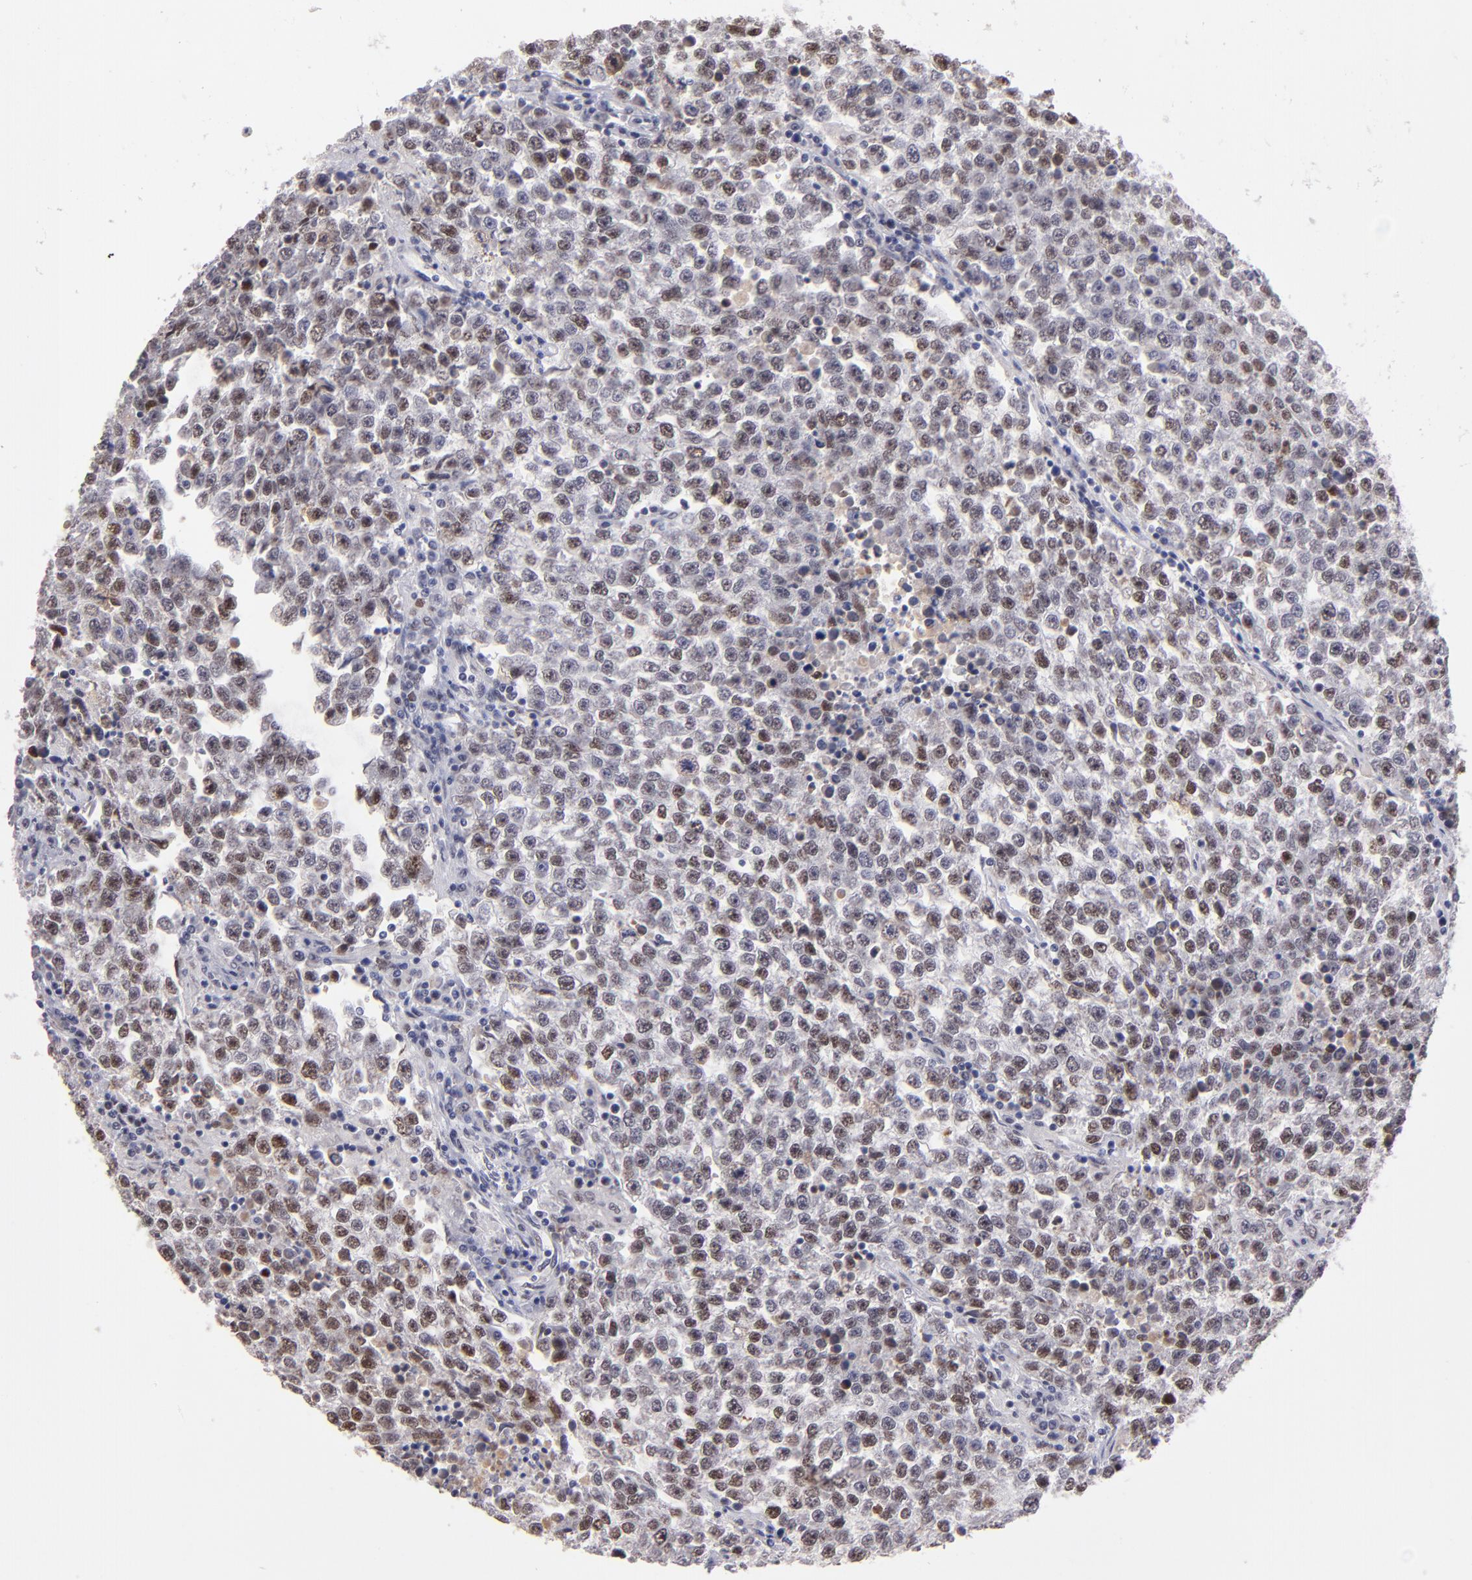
{"staining": {"intensity": "moderate", "quantity": ">75%", "location": "nuclear"}, "tissue": "testis cancer", "cell_type": "Tumor cells", "image_type": "cancer", "snomed": [{"axis": "morphology", "description": "Seminoma, NOS"}, {"axis": "topography", "description": "Testis"}], "caption": "Testis seminoma stained with a protein marker displays moderate staining in tumor cells.", "gene": "OTUB2", "patient": {"sex": "male", "age": 36}}